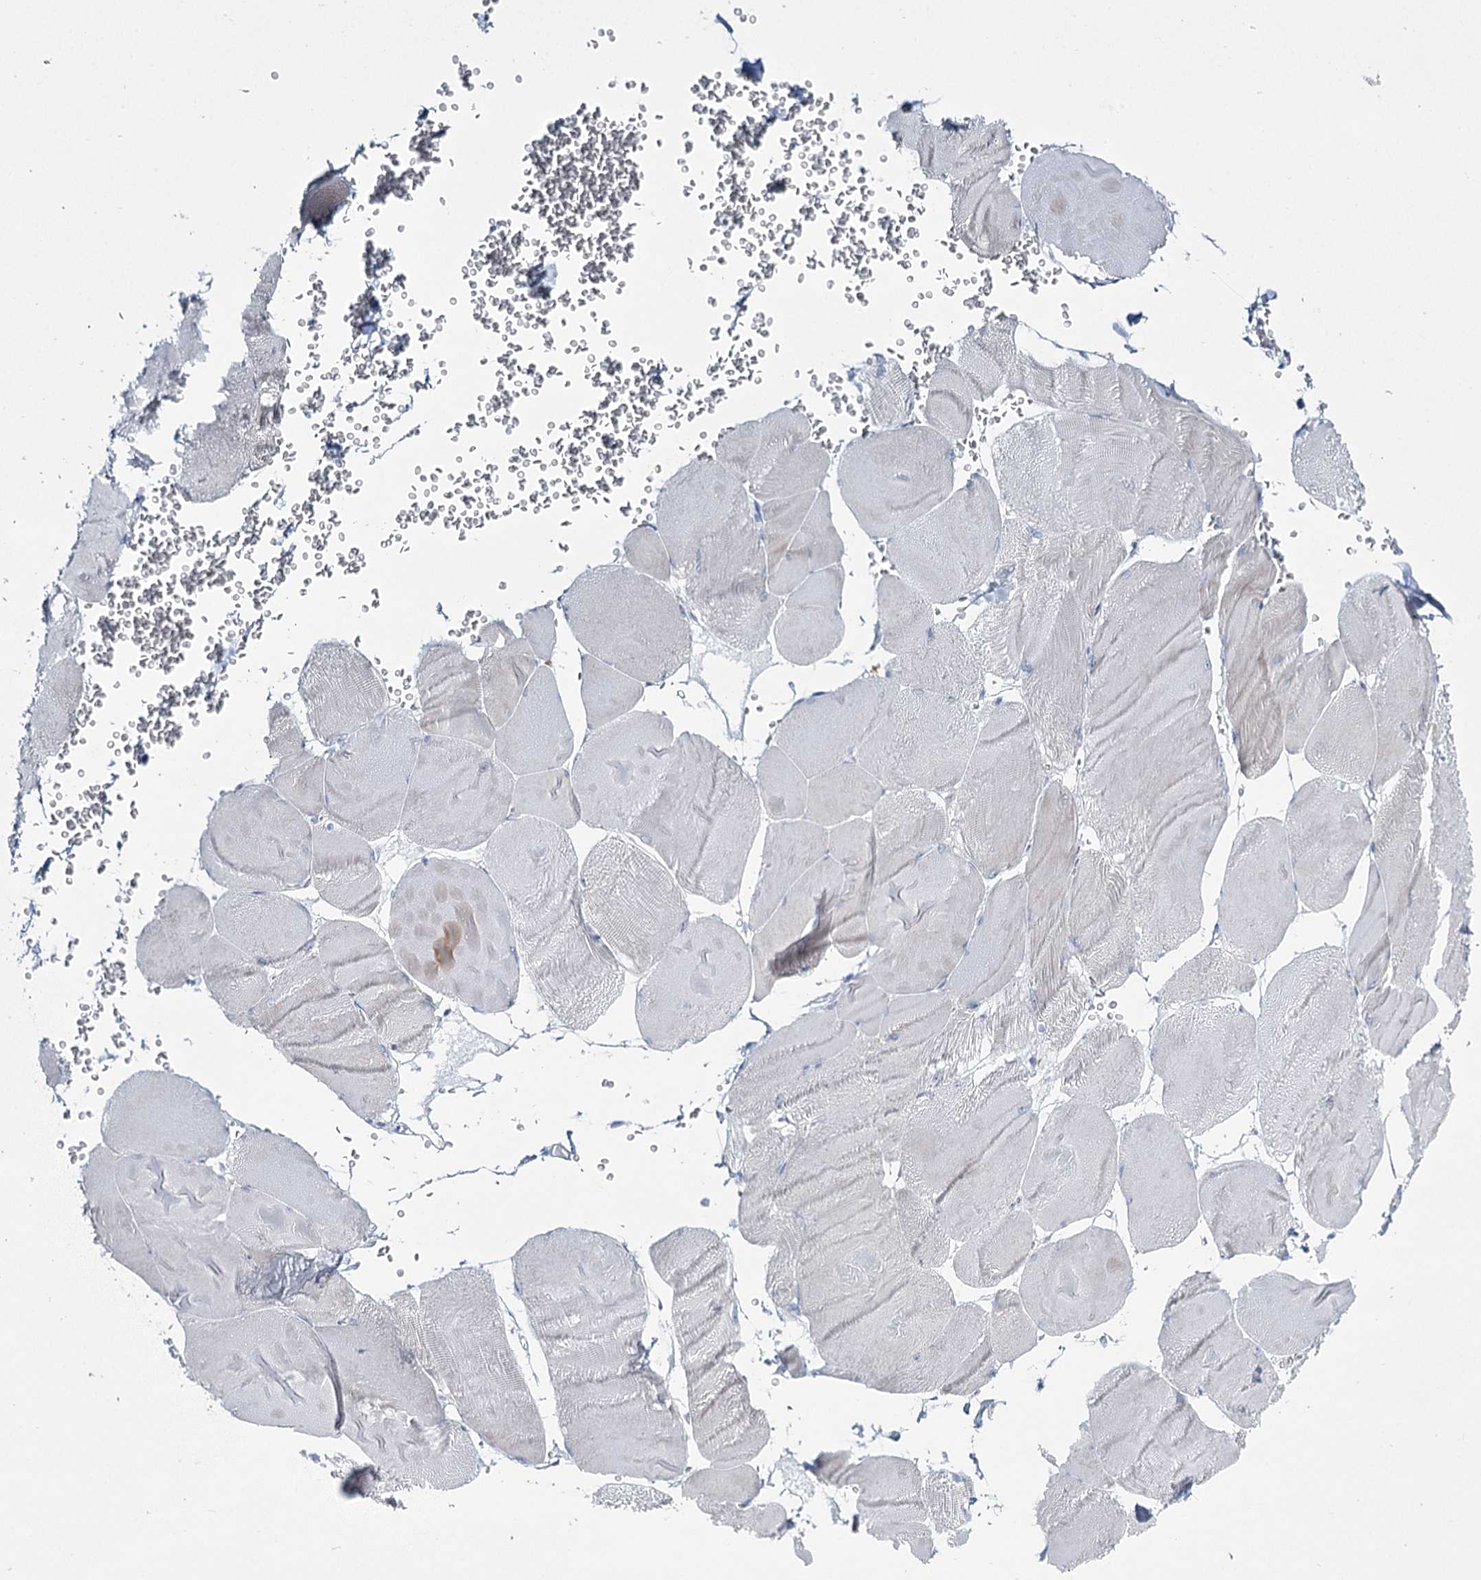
{"staining": {"intensity": "negative", "quantity": "none", "location": "none"}, "tissue": "skeletal muscle", "cell_type": "Myocytes", "image_type": "normal", "snomed": [{"axis": "morphology", "description": "Normal tissue, NOS"}, {"axis": "morphology", "description": "Basal cell carcinoma"}, {"axis": "topography", "description": "Skeletal muscle"}], "caption": "Immunohistochemistry (IHC) histopathology image of unremarkable human skeletal muscle stained for a protein (brown), which reveals no staining in myocytes. The staining was performed using DAB (3,3'-diaminobenzidine) to visualize the protein expression in brown, while the nuclei were stained in blue with hematoxylin (Magnification: 20x).", "gene": "CCDC88A", "patient": {"sex": "female", "age": 64}}